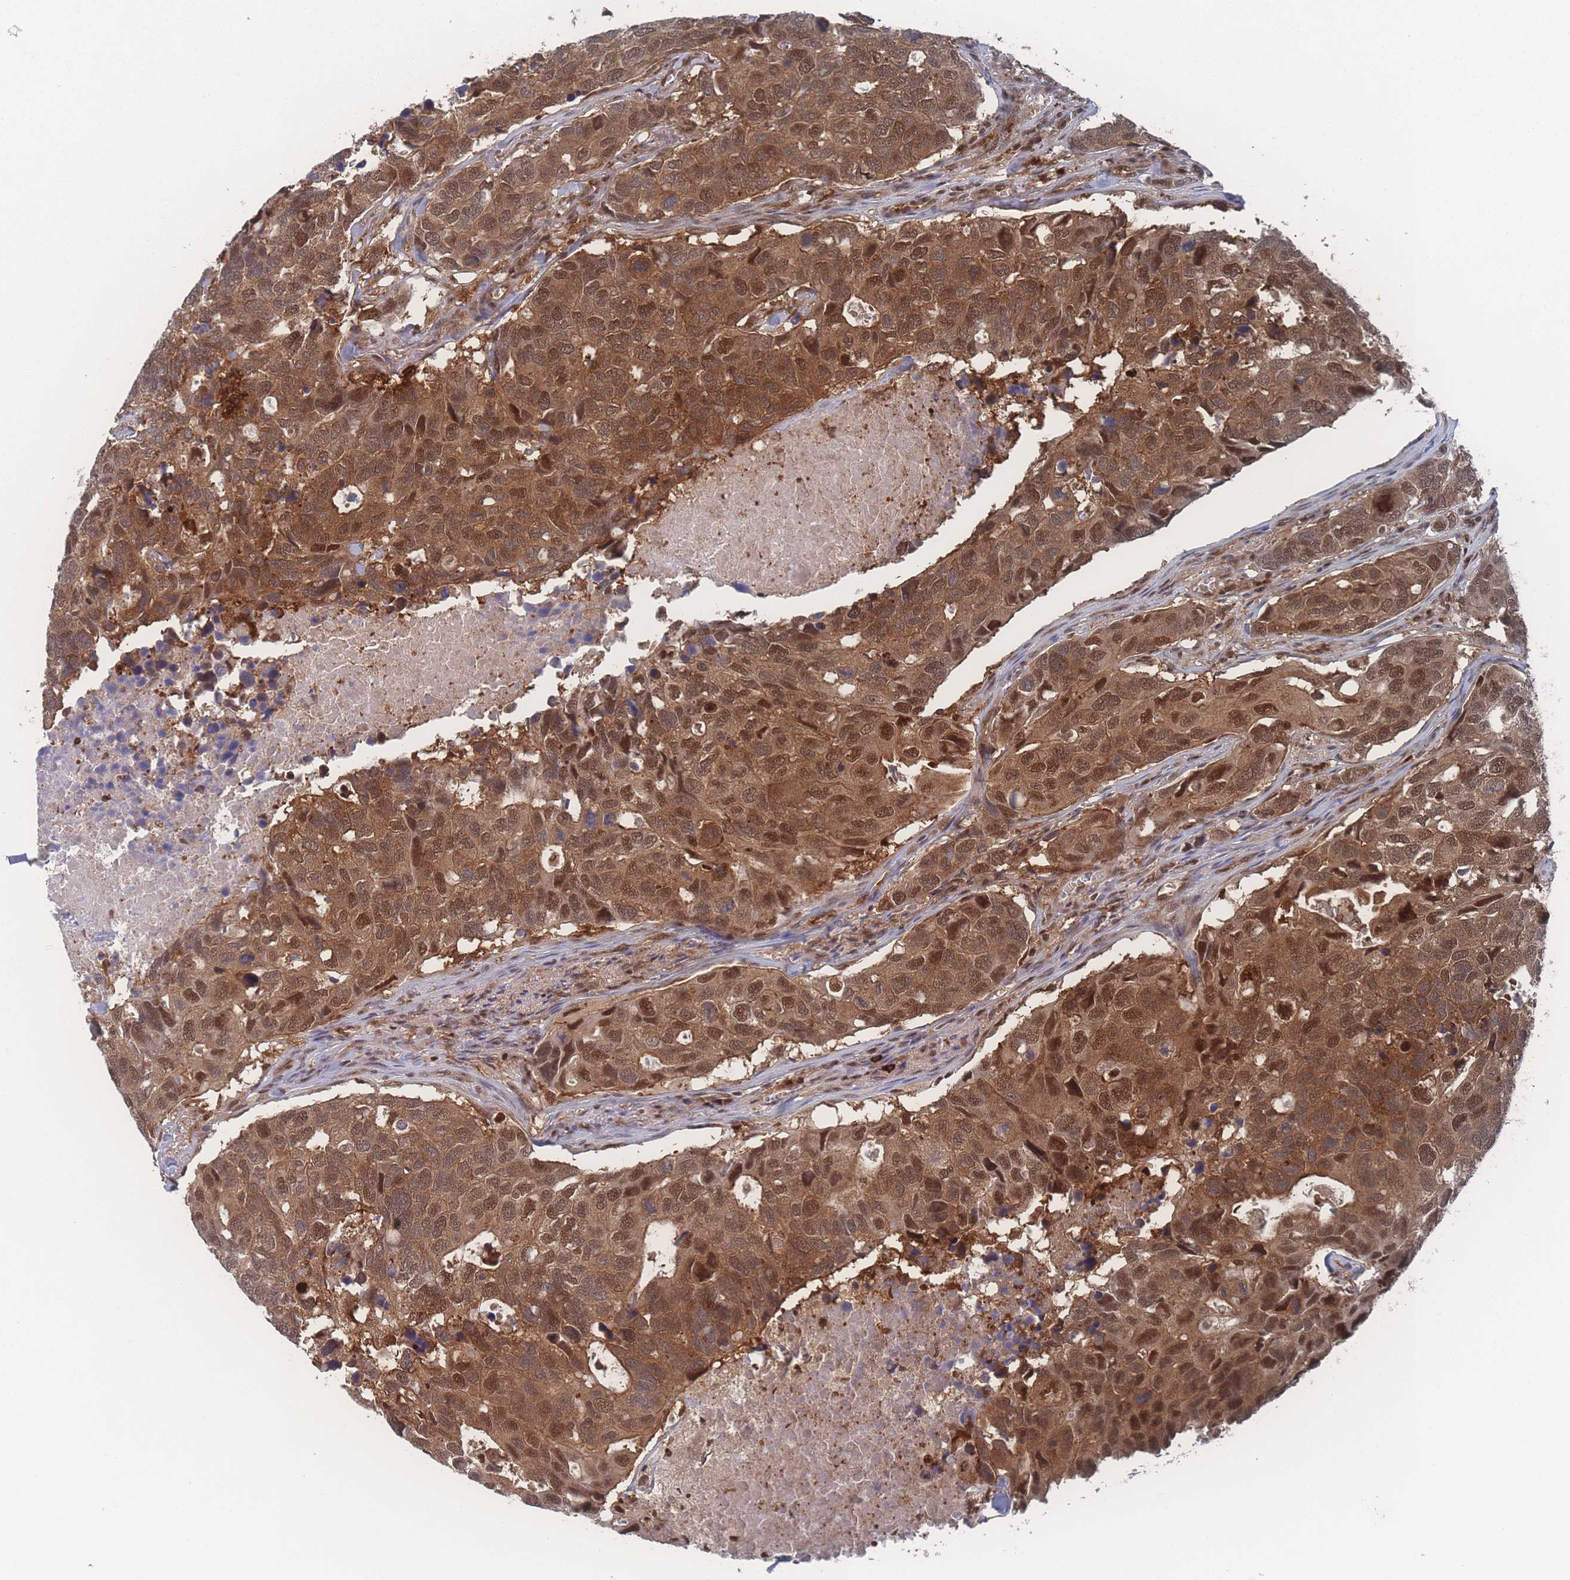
{"staining": {"intensity": "moderate", "quantity": ">75%", "location": "cytoplasmic/membranous,nuclear"}, "tissue": "breast cancer", "cell_type": "Tumor cells", "image_type": "cancer", "snomed": [{"axis": "morphology", "description": "Duct carcinoma"}, {"axis": "topography", "description": "Breast"}], "caption": "Protein analysis of breast intraductal carcinoma tissue reveals moderate cytoplasmic/membranous and nuclear positivity in about >75% of tumor cells.", "gene": "PSMA1", "patient": {"sex": "female", "age": 83}}